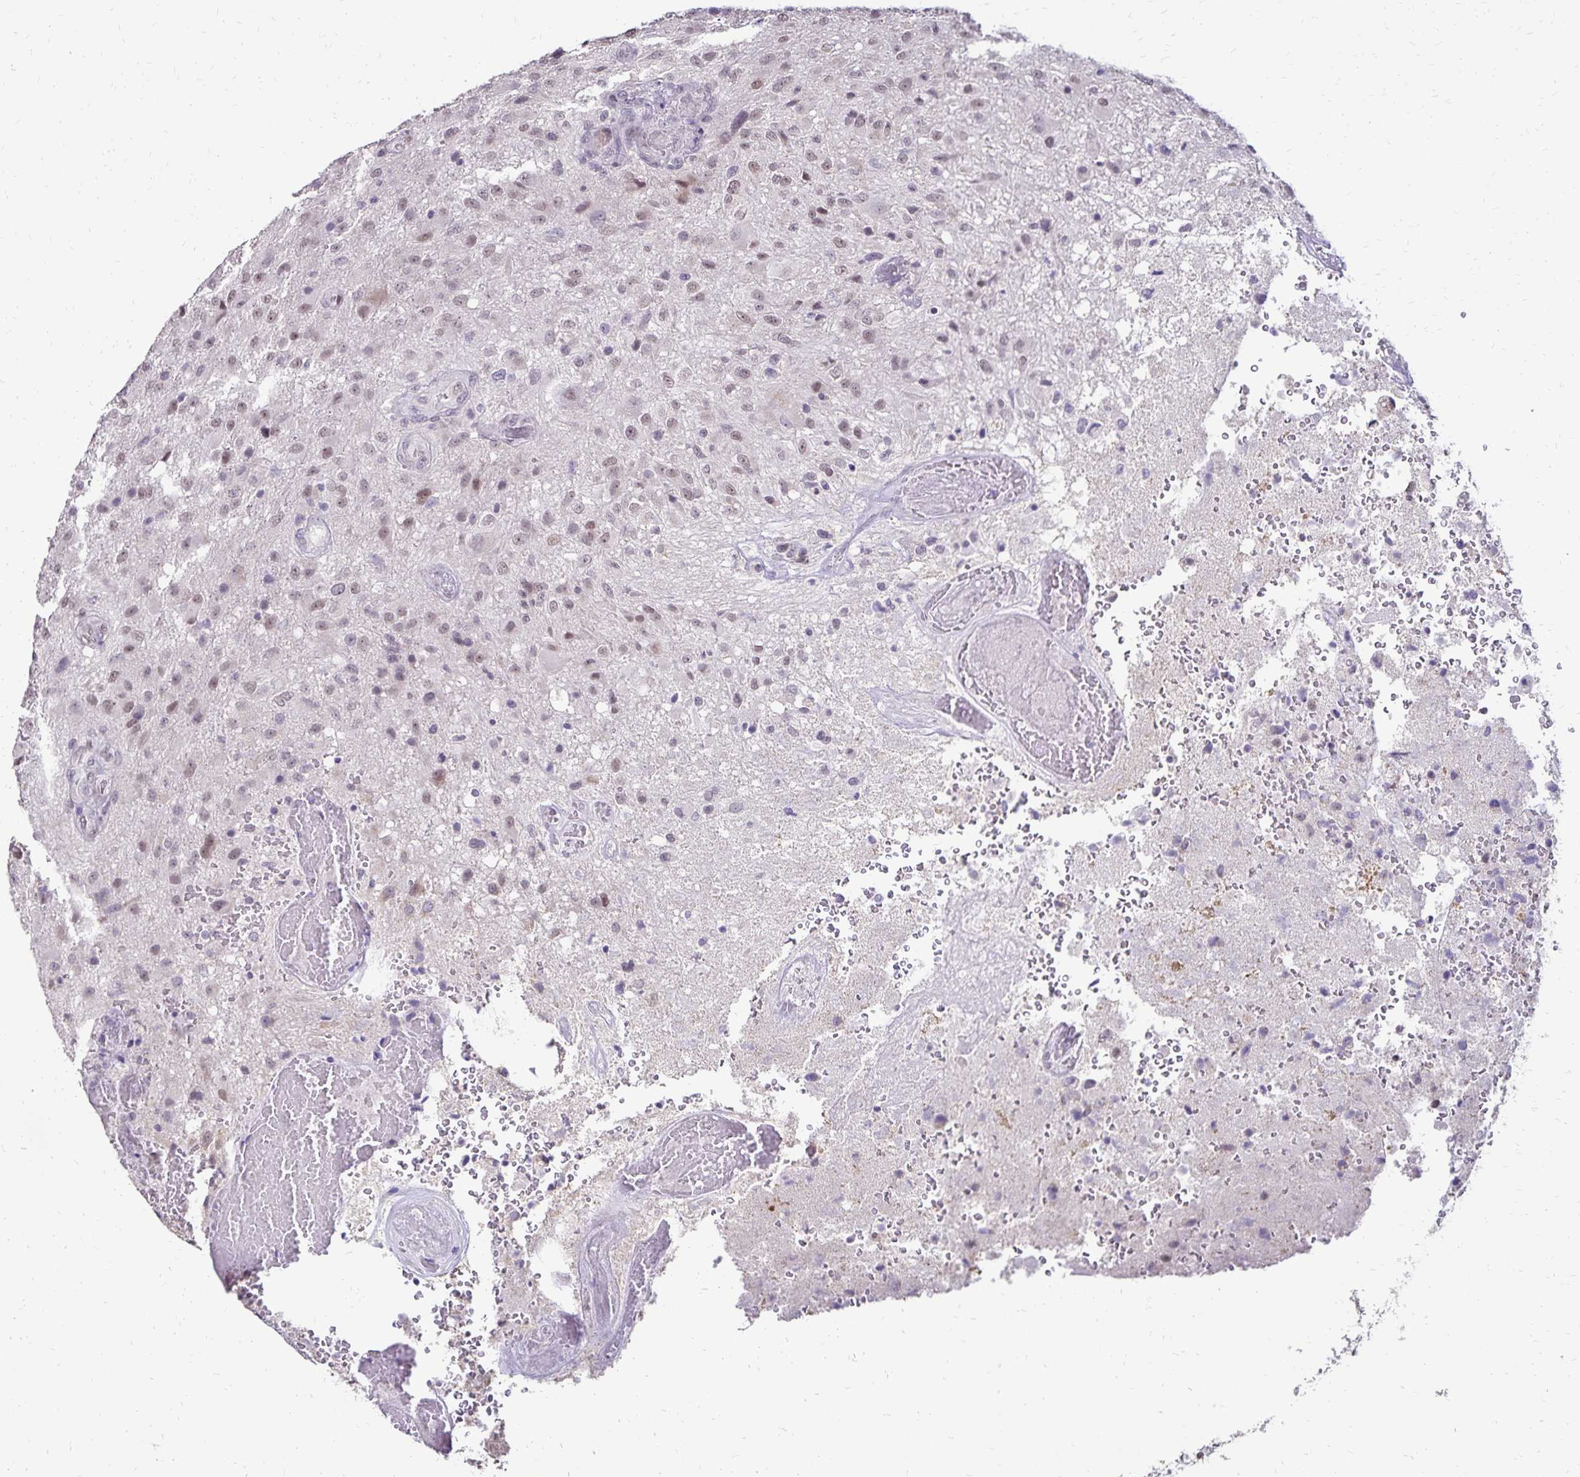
{"staining": {"intensity": "weak", "quantity": "25%-75%", "location": "nuclear"}, "tissue": "glioma", "cell_type": "Tumor cells", "image_type": "cancer", "snomed": [{"axis": "morphology", "description": "Glioma, malignant, High grade"}, {"axis": "topography", "description": "Brain"}], "caption": "A brown stain shows weak nuclear expression of a protein in glioma tumor cells. (Stains: DAB (3,3'-diaminobenzidine) in brown, nuclei in blue, Microscopy: brightfield microscopy at high magnification).", "gene": "POLB", "patient": {"sex": "male", "age": 53}}